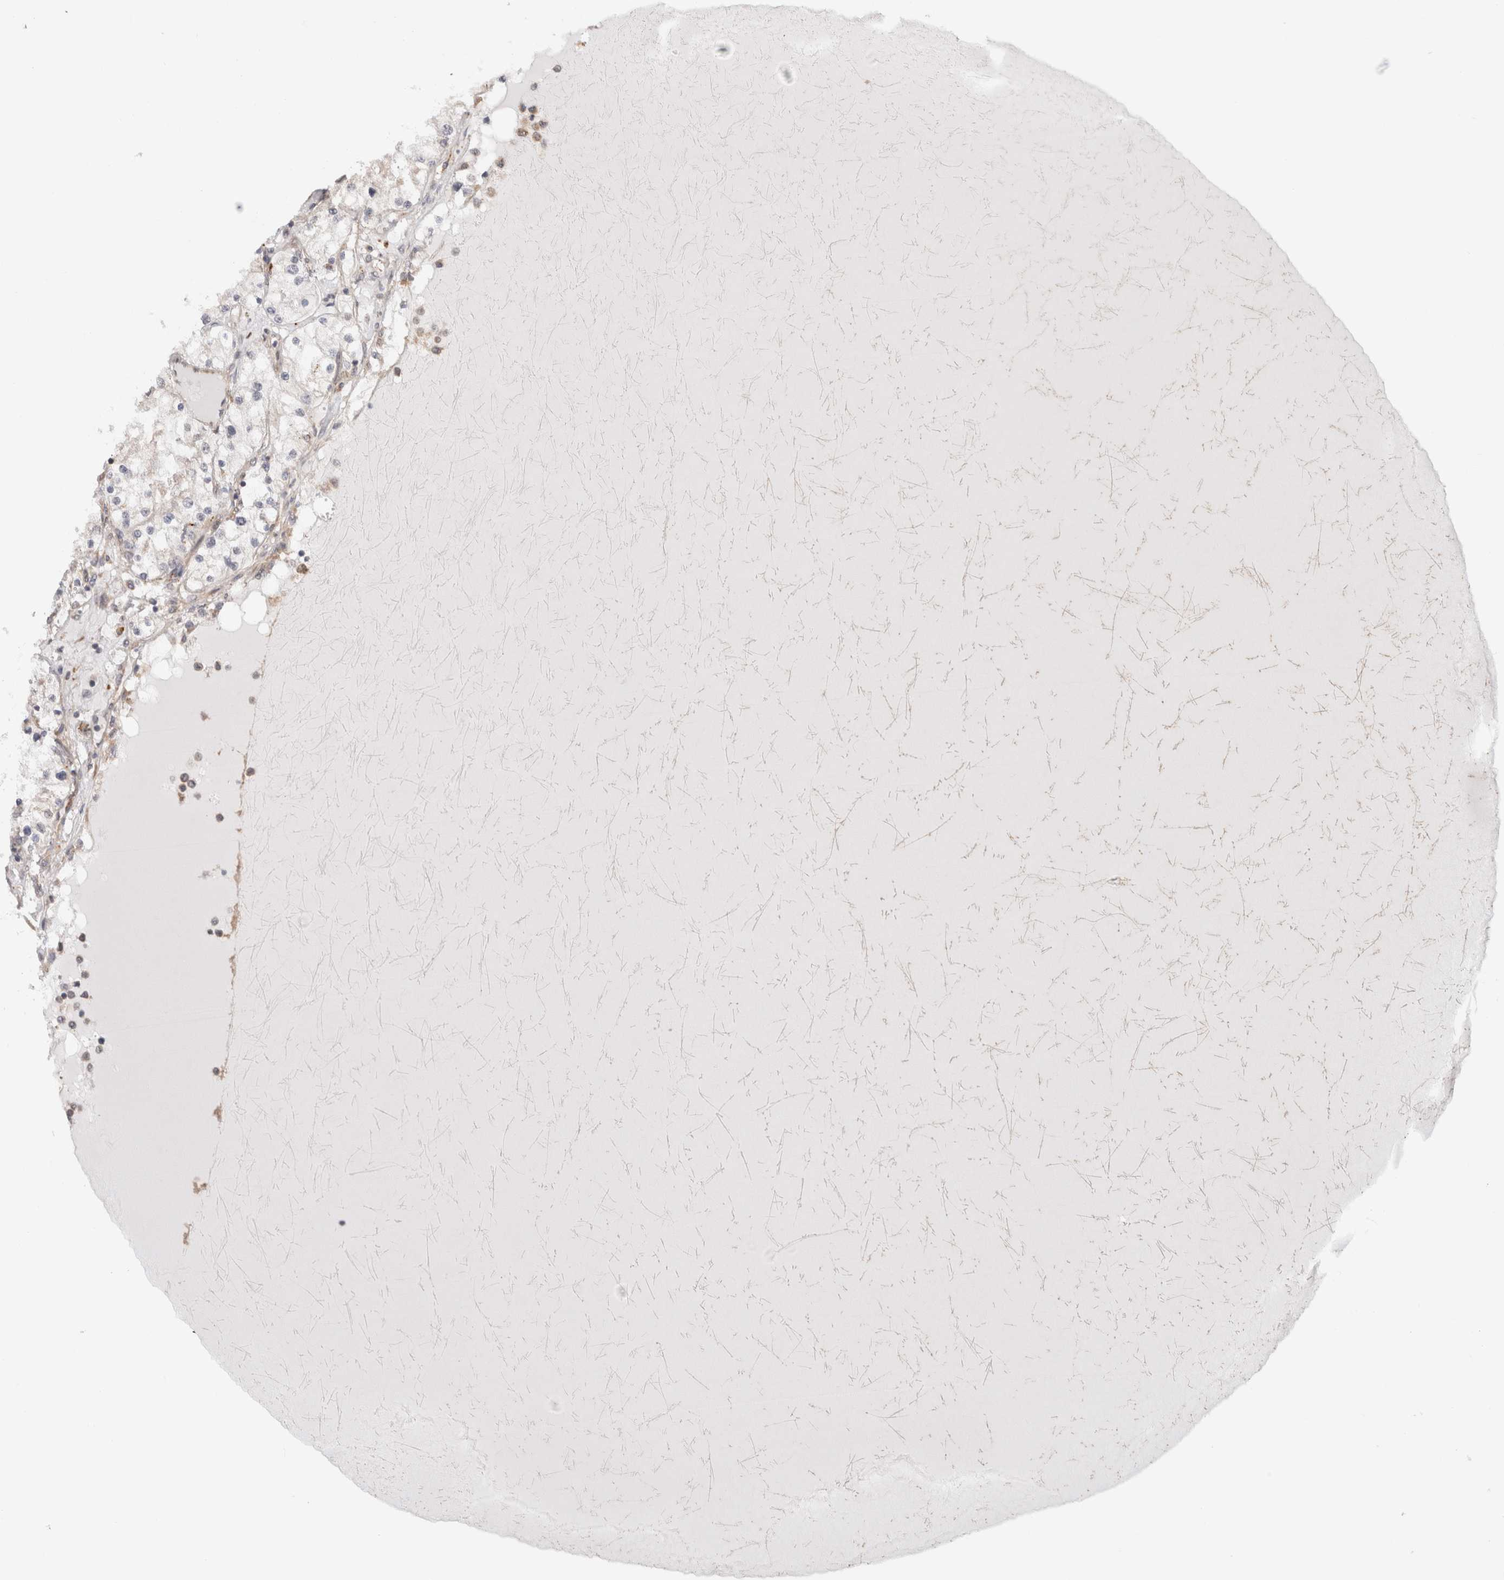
{"staining": {"intensity": "weak", "quantity": "<25%", "location": "cytoplasmic/membranous"}, "tissue": "renal cancer", "cell_type": "Tumor cells", "image_type": "cancer", "snomed": [{"axis": "morphology", "description": "Adenocarcinoma, NOS"}, {"axis": "topography", "description": "Kidney"}], "caption": "Micrograph shows no significant protein staining in tumor cells of renal adenocarcinoma. (Immunohistochemistry (ihc), brightfield microscopy, high magnification).", "gene": "ACTL9", "patient": {"sex": "male", "age": 68}}